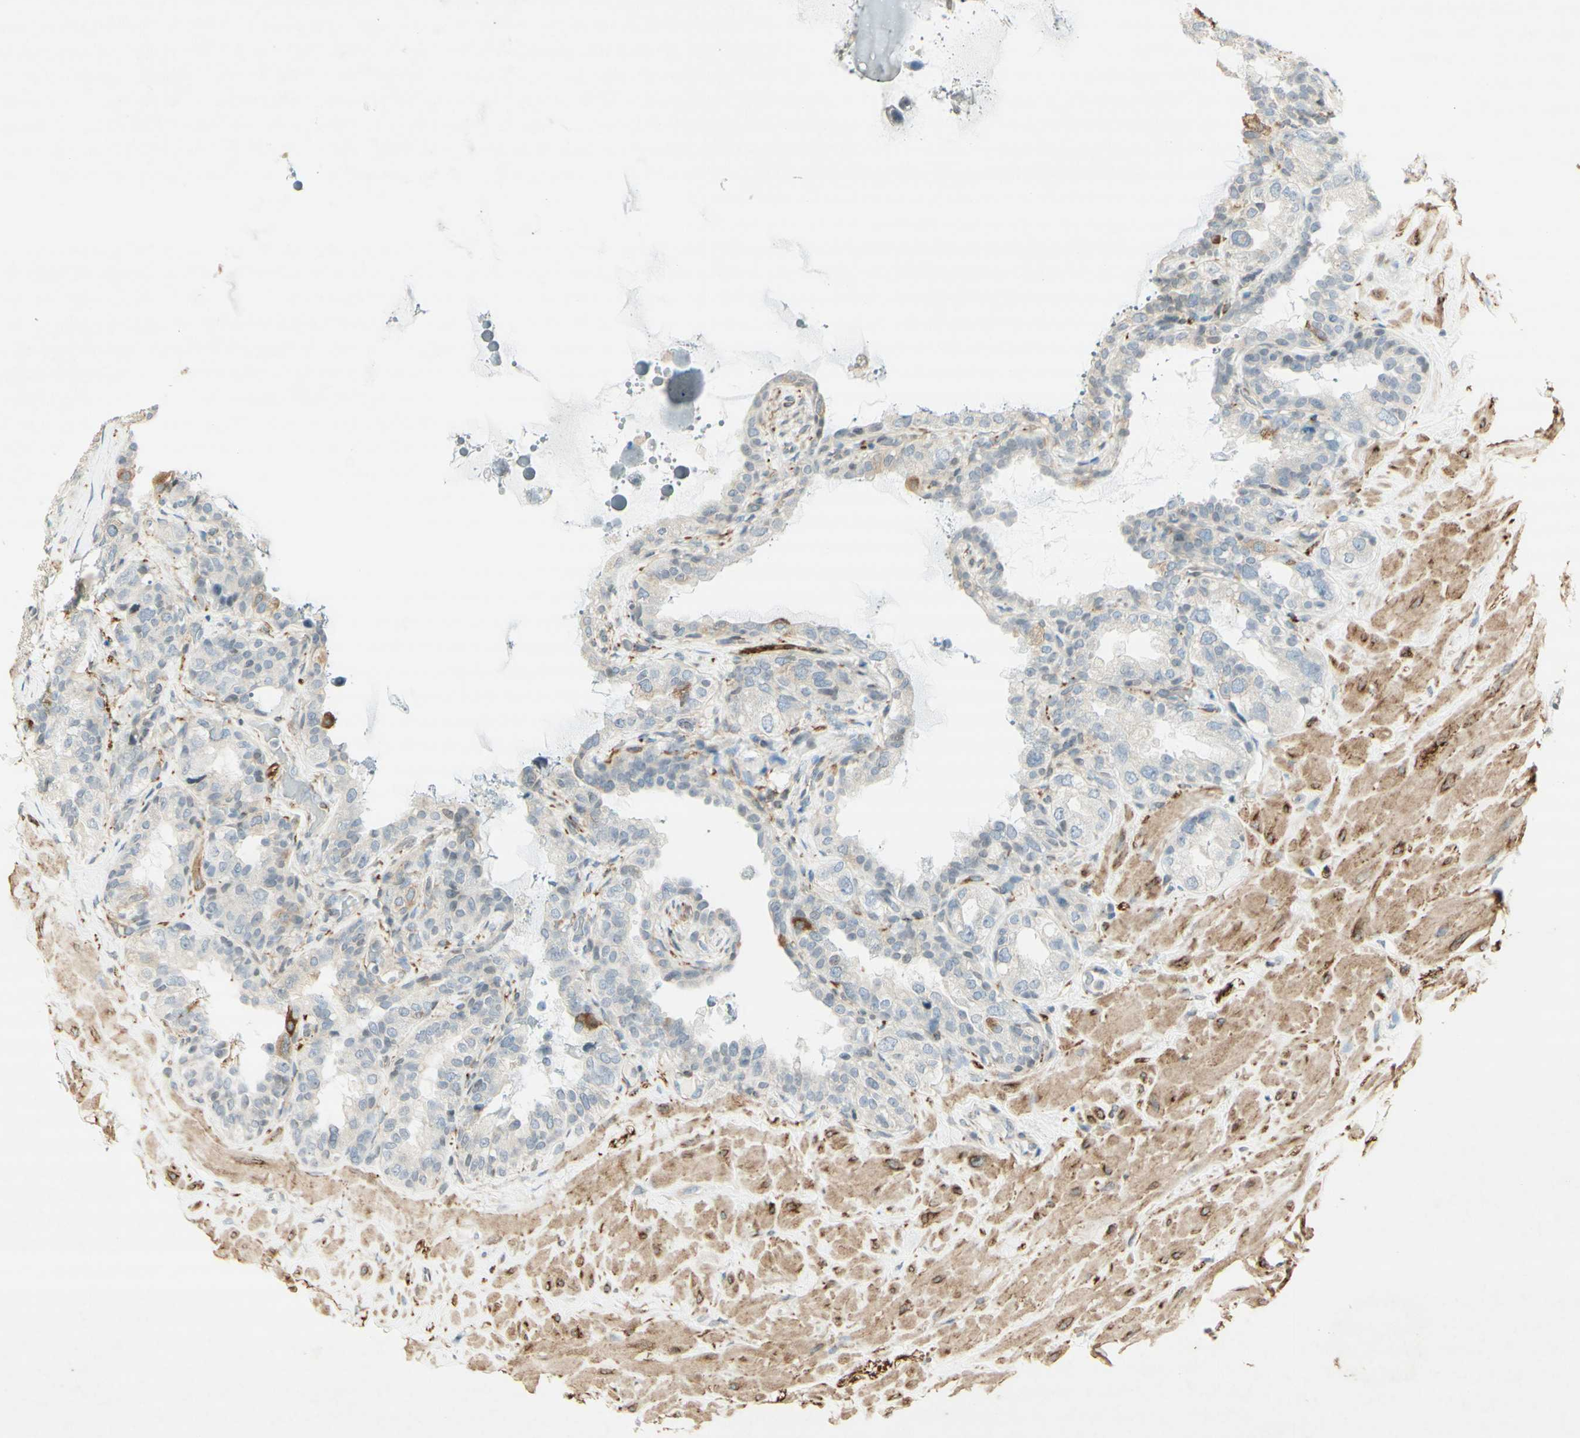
{"staining": {"intensity": "weak", "quantity": "<25%", "location": "cytoplasmic/membranous"}, "tissue": "seminal vesicle", "cell_type": "Glandular cells", "image_type": "normal", "snomed": [{"axis": "morphology", "description": "Normal tissue, NOS"}, {"axis": "topography", "description": "Seminal veicle"}], "caption": "High power microscopy image of an immunohistochemistry (IHC) photomicrograph of benign seminal vesicle, revealing no significant staining in glandular cells.", "gene": "MAP1B", "patient": {"sex": "male", "age": 68}}